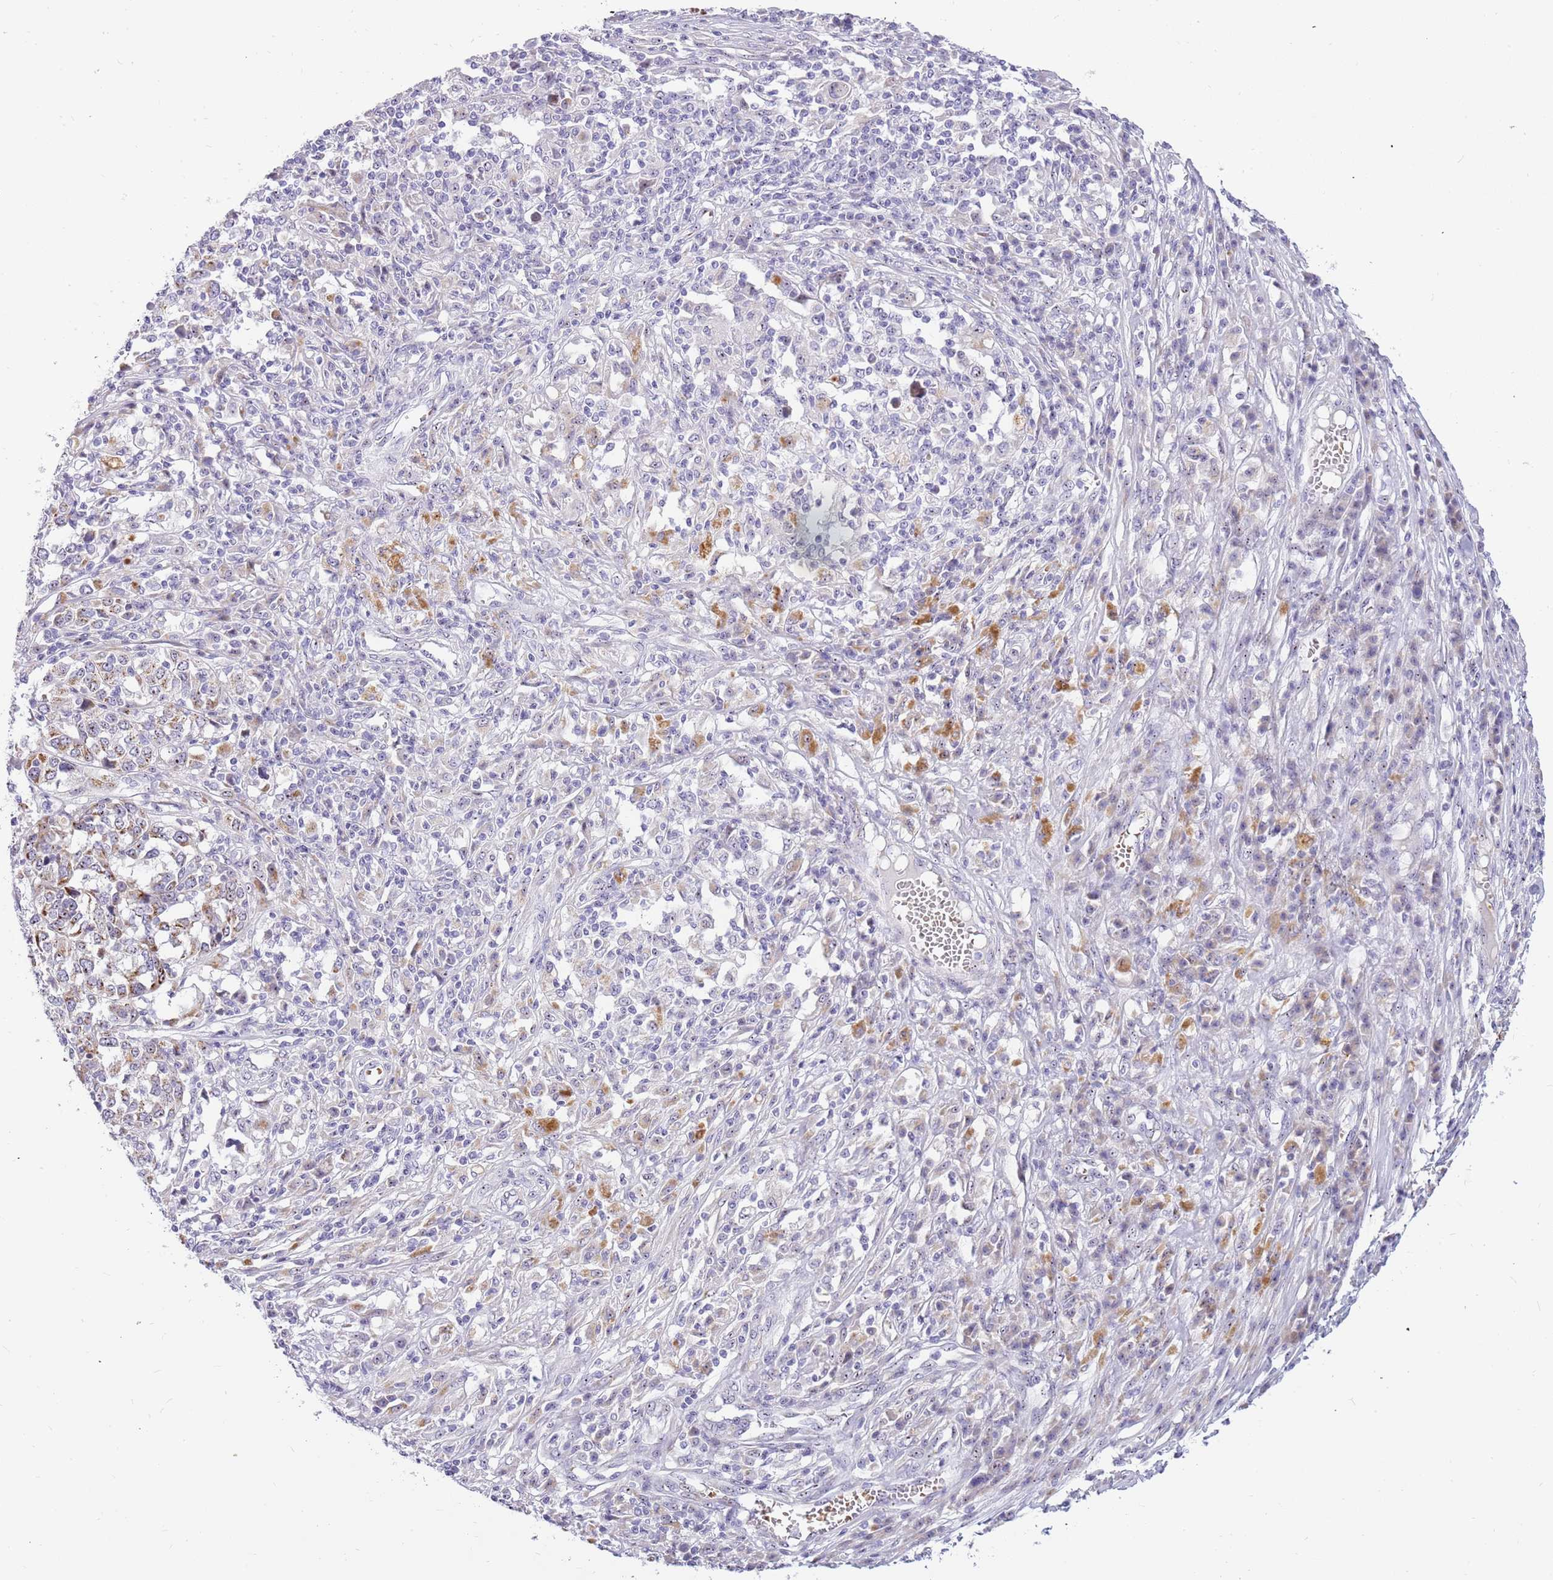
{"staining": {"intensity": "moderate", "quantity": "25%-75%", "location": "cytoplasmic/membranous"}, "tissue": "melanoma", "cell_type": "Tumor cells", "image_type": "cancer", "snomed": [{"axis": "morphology", "description": "Malignant melanoma, Metastatic site"}, {"axis": "topography", "description": "Lymph node"}], "caption": "IHC micrograph of melanoma stained for a protein (brown), which displays medium levels of moderate cytoplasmic/membranous positivity in approximately 25%-75% of tumor cells.", "gene": "DNAJA3", "patient": {"sex": "male", "age": 44}}